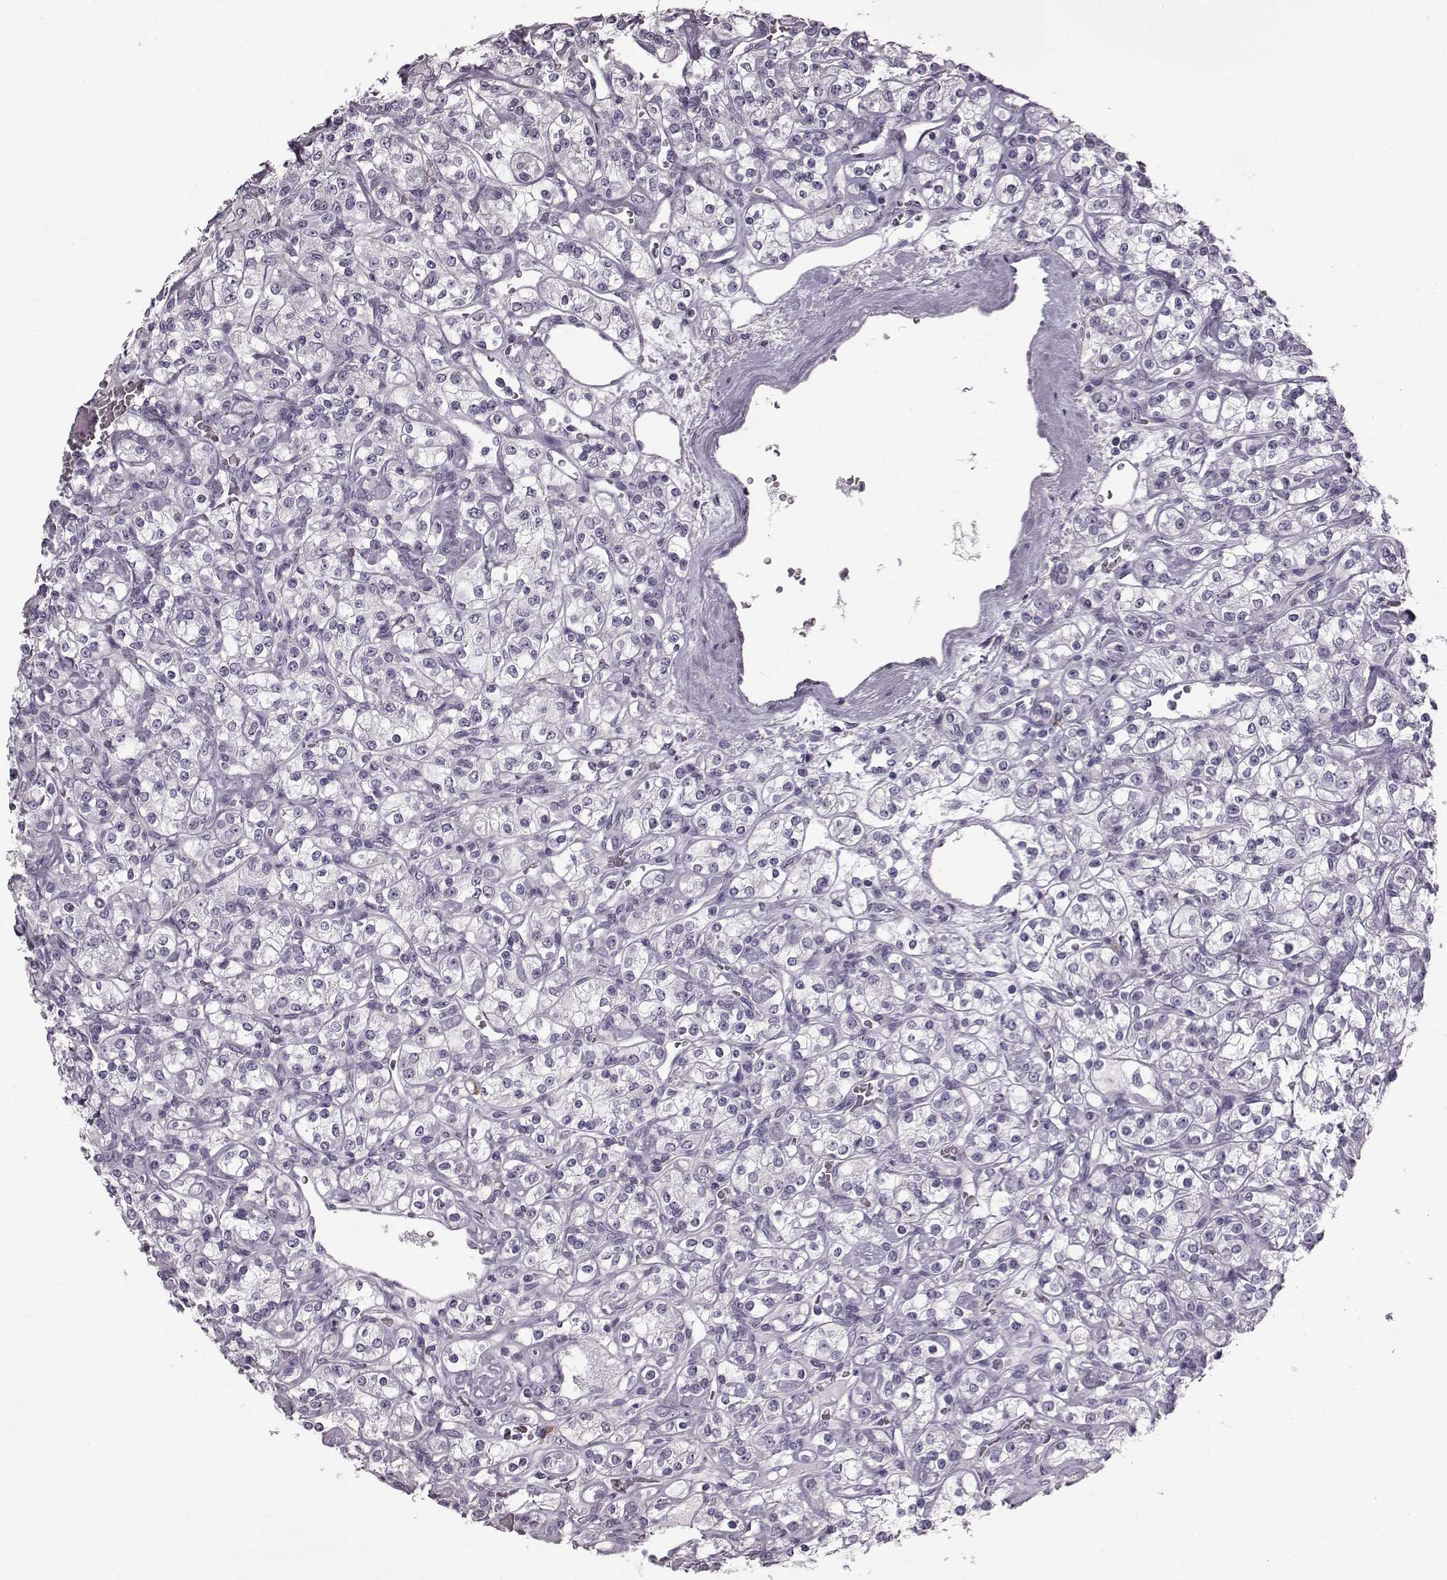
{"staining": {"intensity": "negative", "quantity": "none", "location": "none"}, "tissue": "renal cancer", "cell_type": "Tumor cells", "image_type": "cancer", "snomed": [{"axis": "morphology", "description": "Adenocarcinoma, NOS"}, {"axis": "topography", "description": "Kidney"}], "caption": "DAB (3,3'-diaminobenzidine) immunohistochemical staining of adenocarcinoma (renal) reveals no significant positivity in tumor cells.", "gene": "JSRP1", "patient": {"sex": "male", "age": 77}}